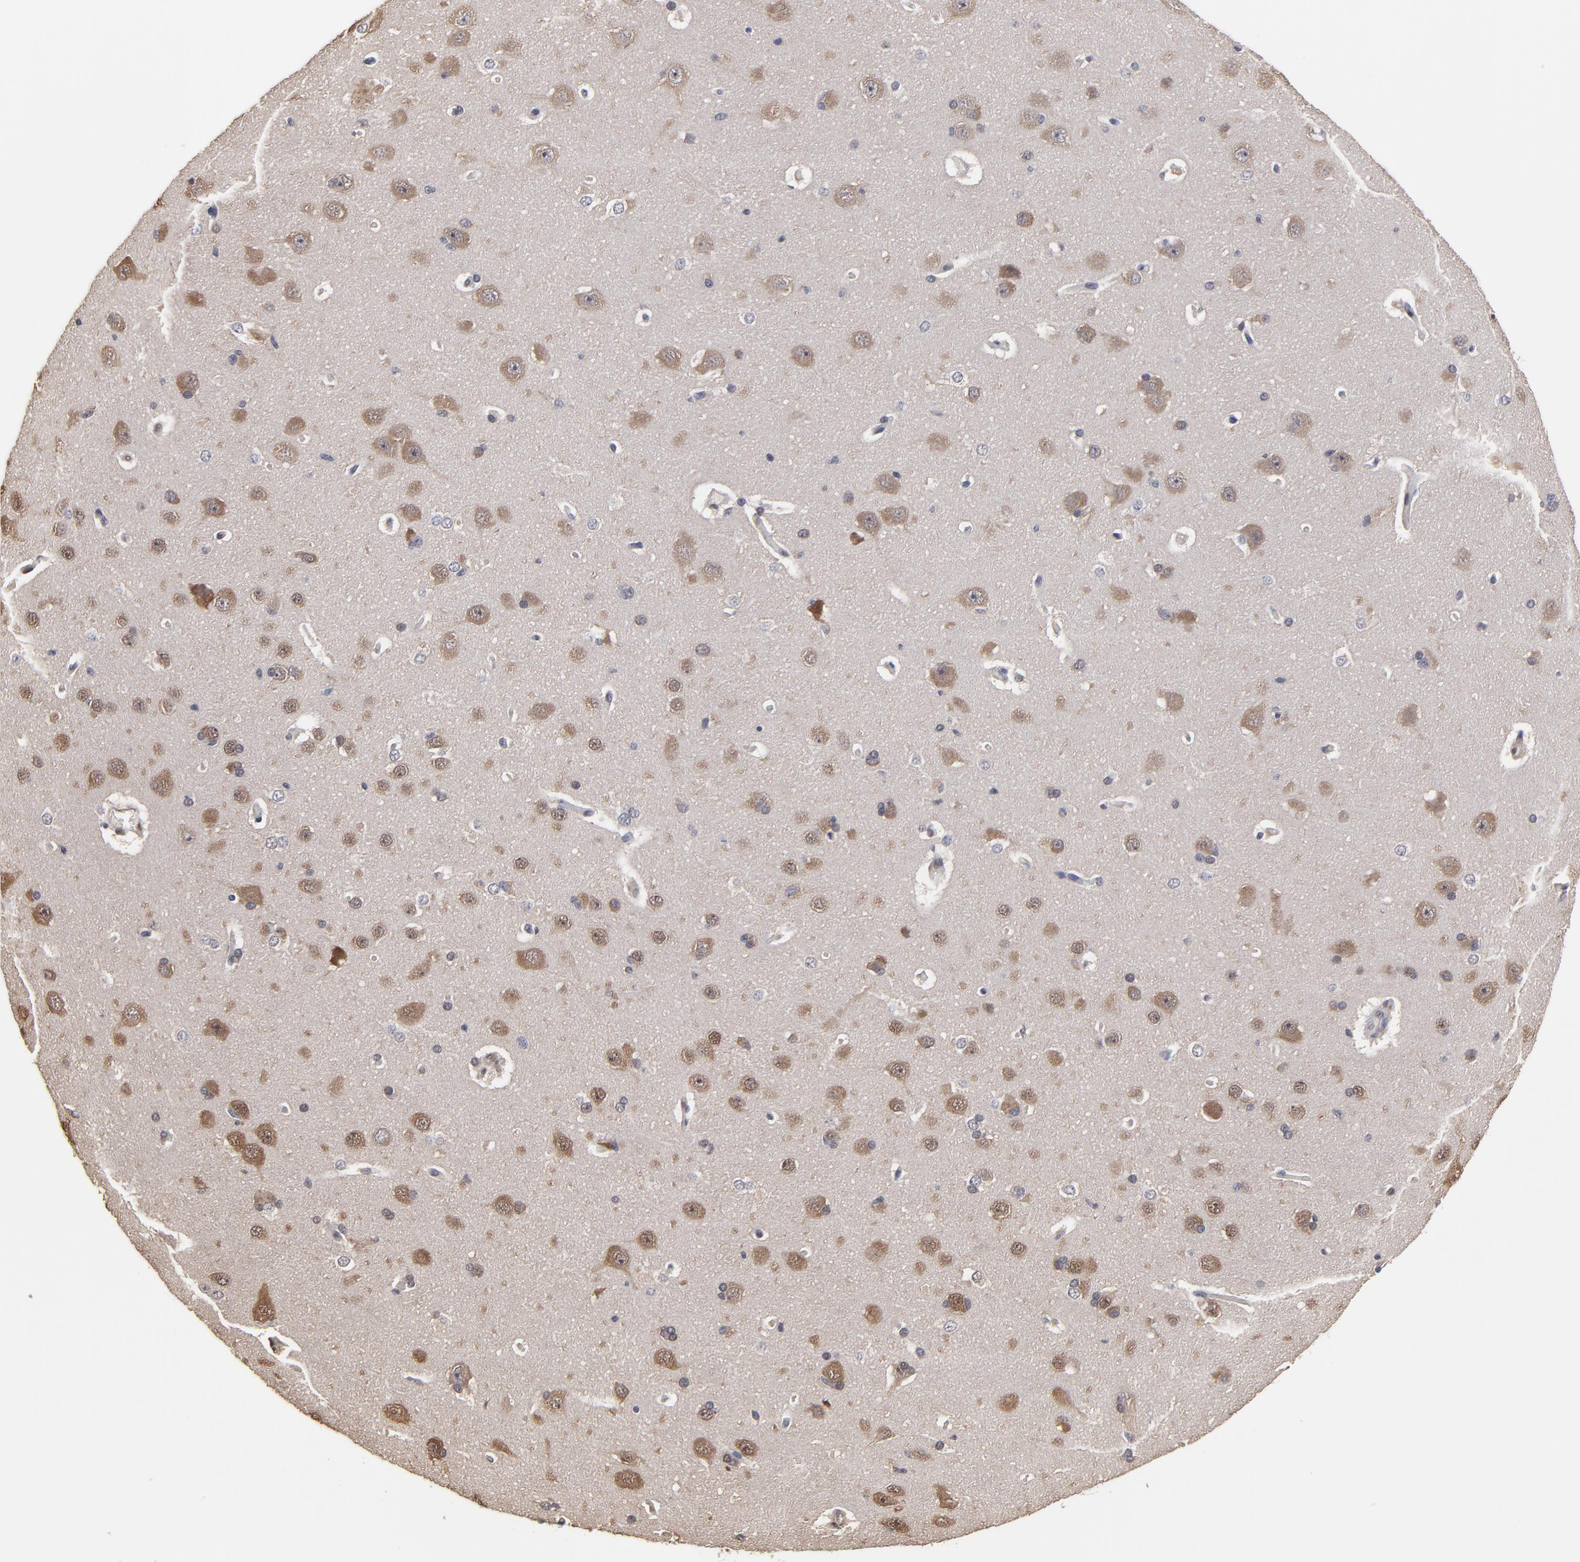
{"staining": {"intensity": "negative", "quantity": "none", "location": "none"}, "tissue": "cerebral cortex", "cell_type": "Endothelial cells", "image_type": "normal", "snomed": [{"axis": "morphology", "description": "Normal tissue, NOS"}, {"axis": "topography", "description": "Cerebral cortex"}], "caption": "This is an IHC image of normal cerebral cortex. There is no expression in endothelial cells.", "gene": "CCT2", "patient": {"sex": "female", "age": 45}}